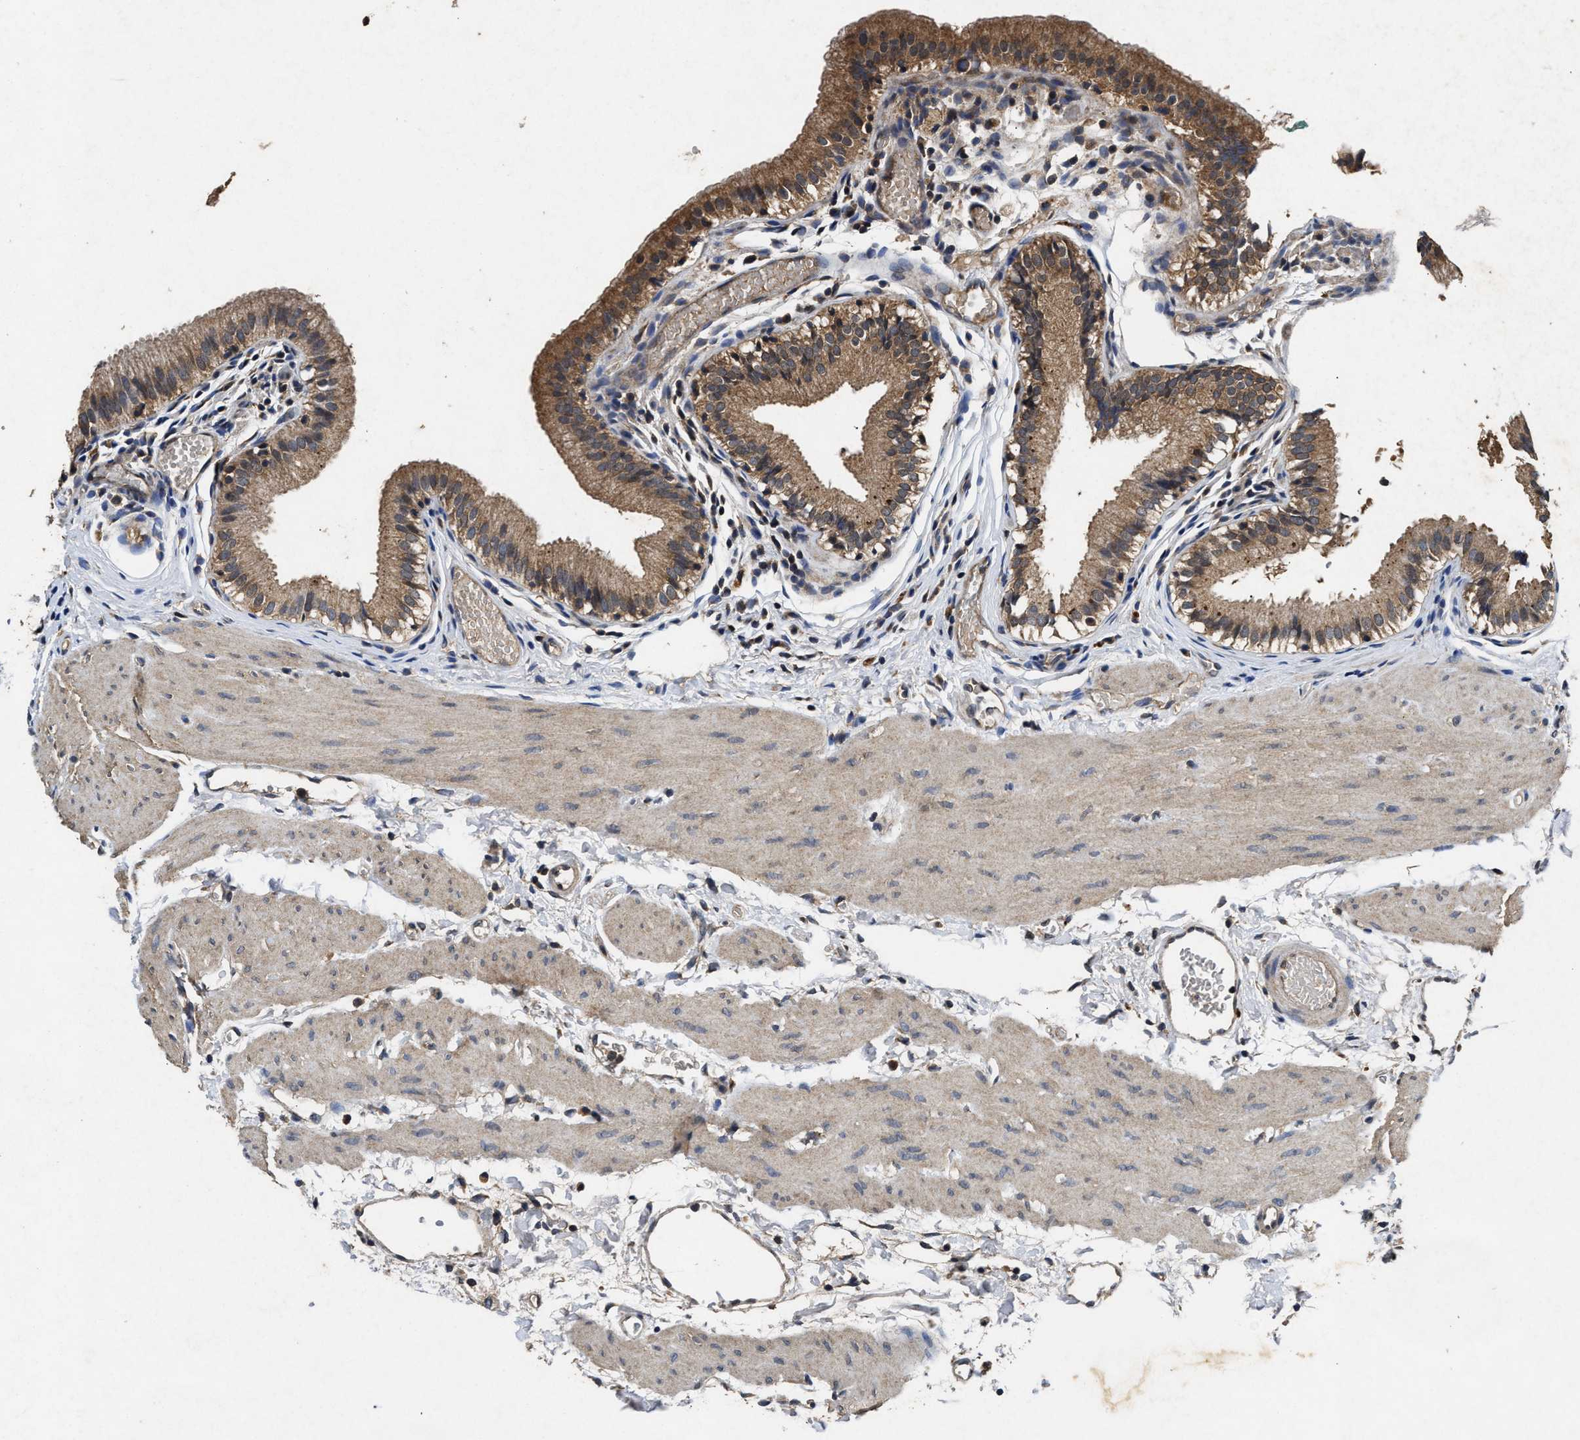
{"staining": {"intensity": "moderate", "quantity": ">75%", "location": "cytoplasmic/membranous"}, "tissue": "gallbladder", "cell_type": "Glandular cells", "image_type": "normal", "snomed": [{"axis": "morphology", "description": "Normal tissue, NOS"}, {"axis": "topography", "description": "Gallbladder"}], "caption": "High-power microscopy captured an immunohistochemistry photomicrograph of benign gallbladder, revealing moderate cytoplasmic/membranous expression in approximately >75% of glandular cells. (Stains: DAB in brown, nuclei in blue, Microscopy: brightfield microscopy at high magnification).", "gene": "PDAP1", "patient": {"sex": "female", "age": 26}}